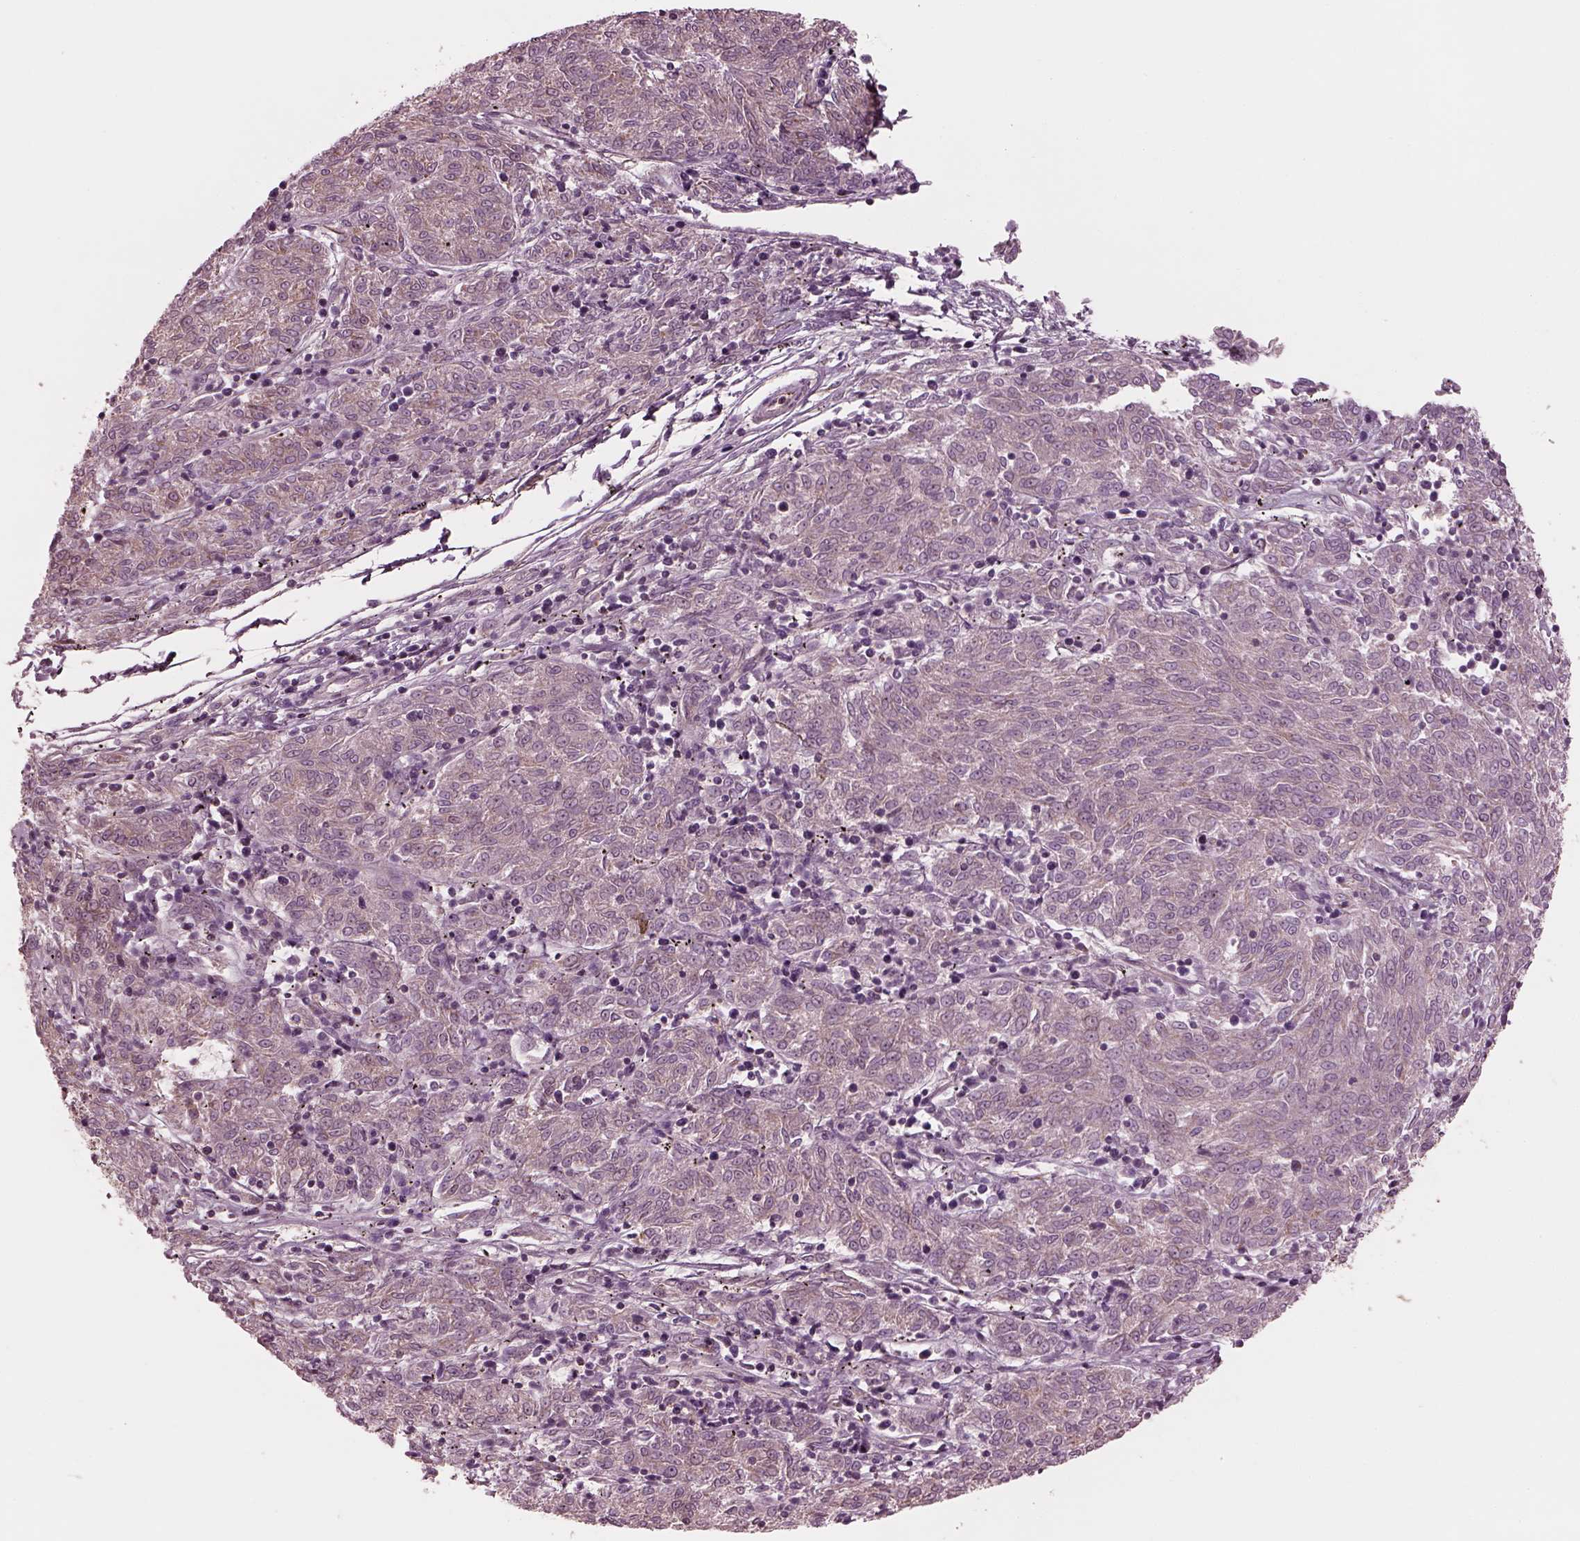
{"staining": {"intensity": "weak", "quantity": "<25%", "location": "cytoplasmic/membranous"}, "tissue": "melanoma", "cell_type": "Tumor cells", "image_type": "cancer", "snomed": [{"axis": "morphology", "description": "Malignant melanoma, NOS"}, {"axis": "topography", "description": "Skin"}], "caption": "High power microscopy photomicrograph of an immunohistochemistry image of melanoma, revealing no significant staining in tumor cells.", "gene": "STK33", "patient": {"sex": "female", "age": 72}}